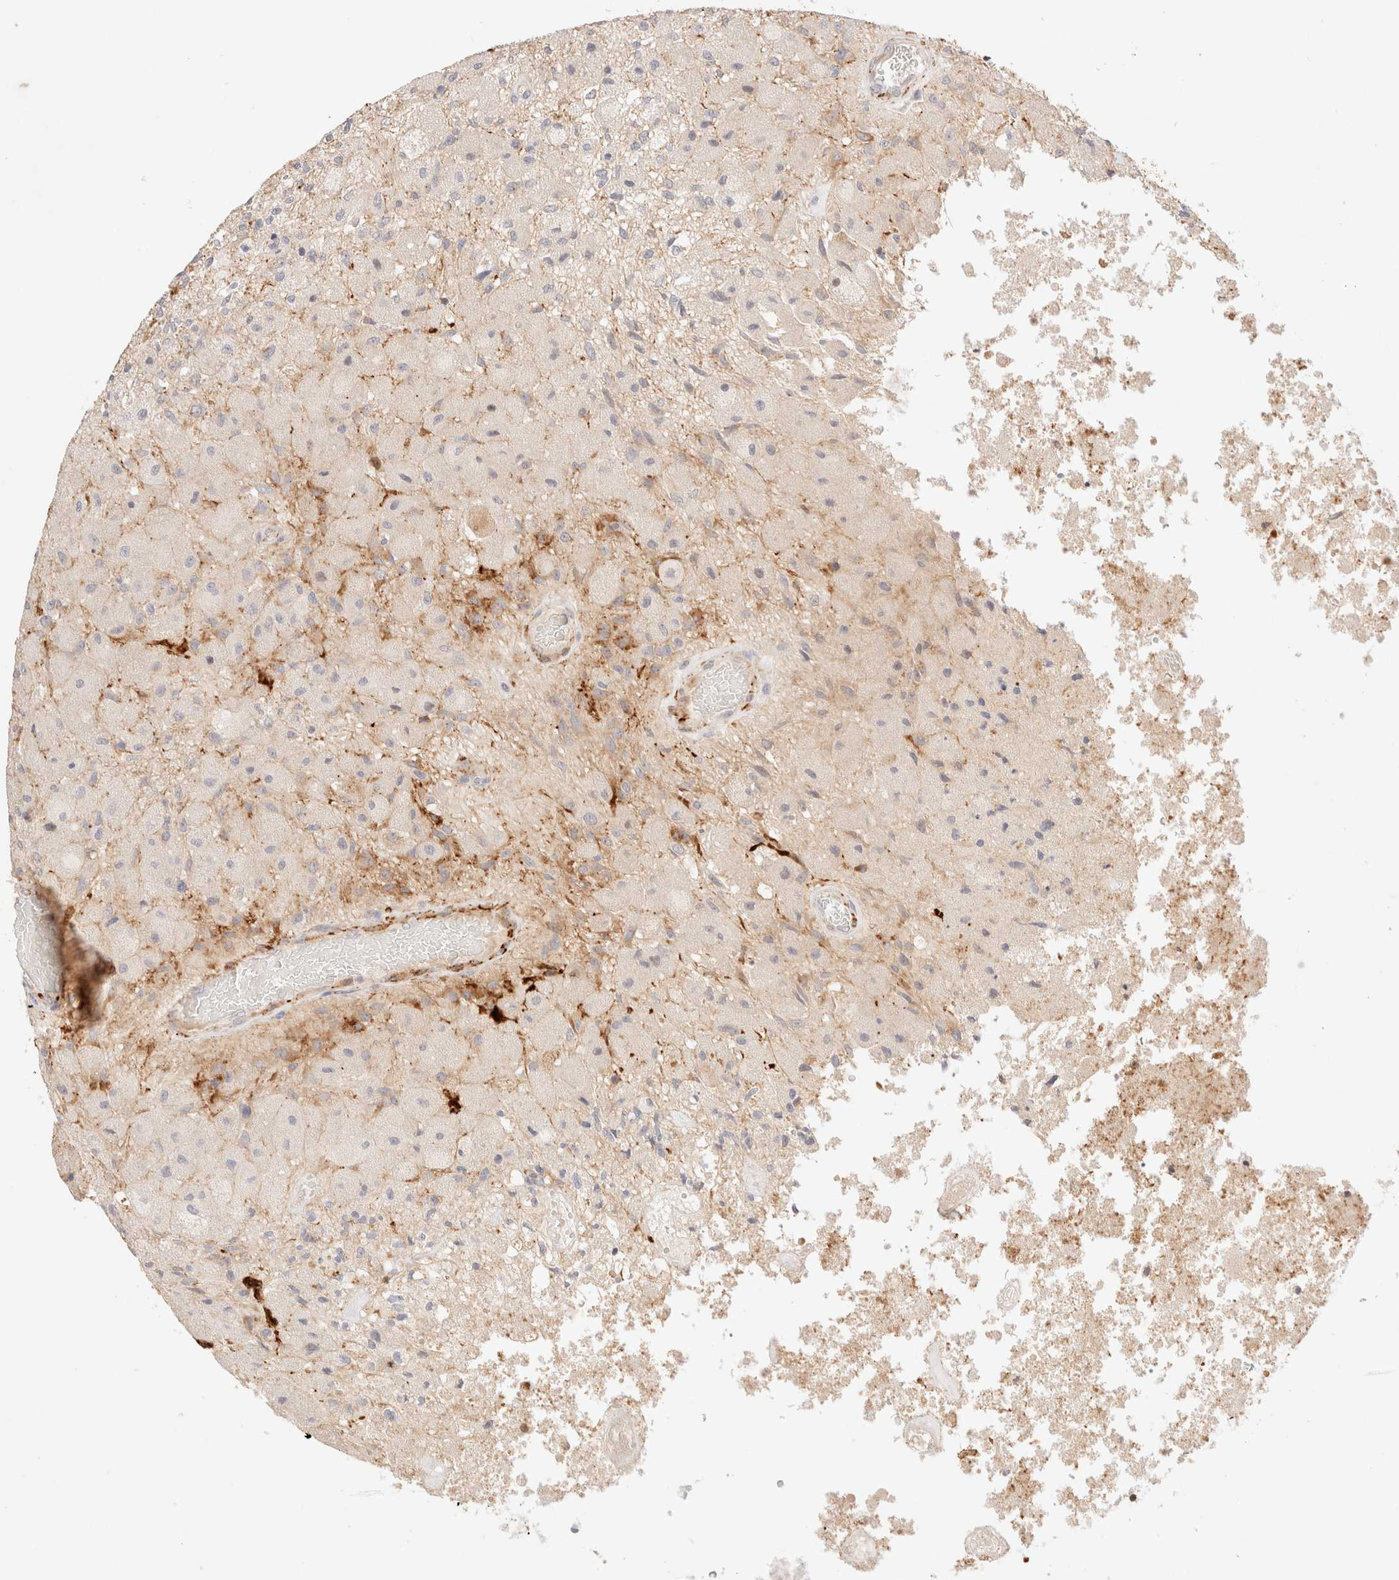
{"staining": {"intensity": "negative", "quantity": "none", "location": "none"}, "tissue": "glioma", "cell_type": "Tumor cells", "image_type": "cancer", "snomed": [{"axis": "morphology", "description": "Normal tissue, NOS"}, {"axis": "morphology", "description": "Glioma, malignant, High grade"}, {"axis": "topography", "description": "Cerebral cortex"}], "caption": "Immunohistochemistry (IHC) of human glioma reveals no positivity in tumor cells. (DAB (3,3'-diaminobenzidine) IHC visualized using brightfield microscopy, high magnification).", "gene": "SNTB1", "patient": {"sex": "male", "age": 77}}